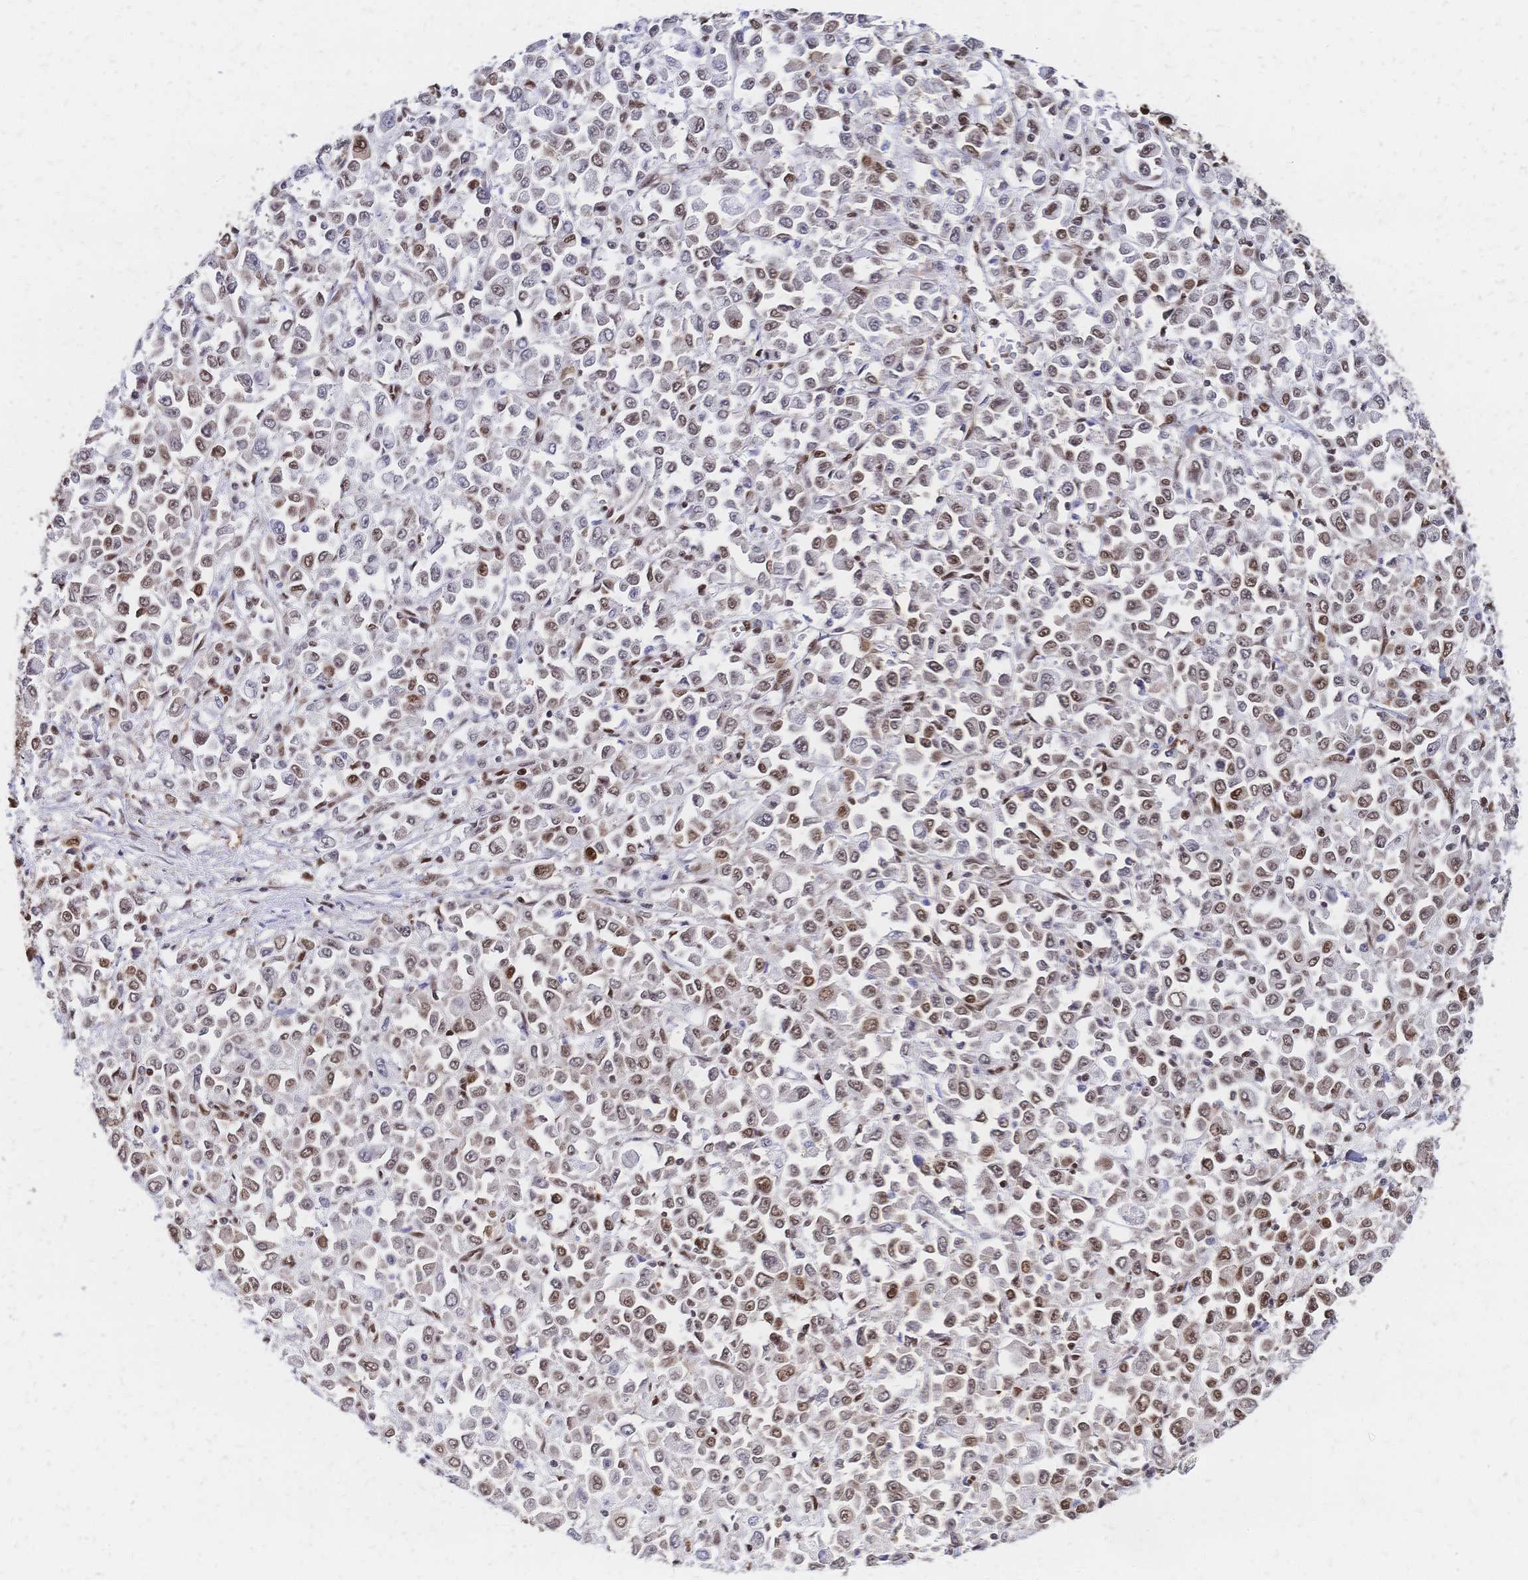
{"staining": {"intensity": "moderate", "quantity": ">75%", "location": "nuclear"}, "tissue": "stomach cancer", "cell_type": "Tumor cells", "image_type": "cancer", "snomed": [{"axis": "morphology", "description": "Adenocarcinoma, NOS"}, {"axis": "topography", "description": "Stomach, upper"}], "caption": "High-magnification brightfield microscopy of adenocarcinoma (stomach) stained with DAB (brown) and counterstained with hematoxylin (blue). tumor cells exhibit moderate nuclear staining is identified in about>75% of cells.", "gene": "HDGF", "patient": {"sex": "male", "age": 70}}